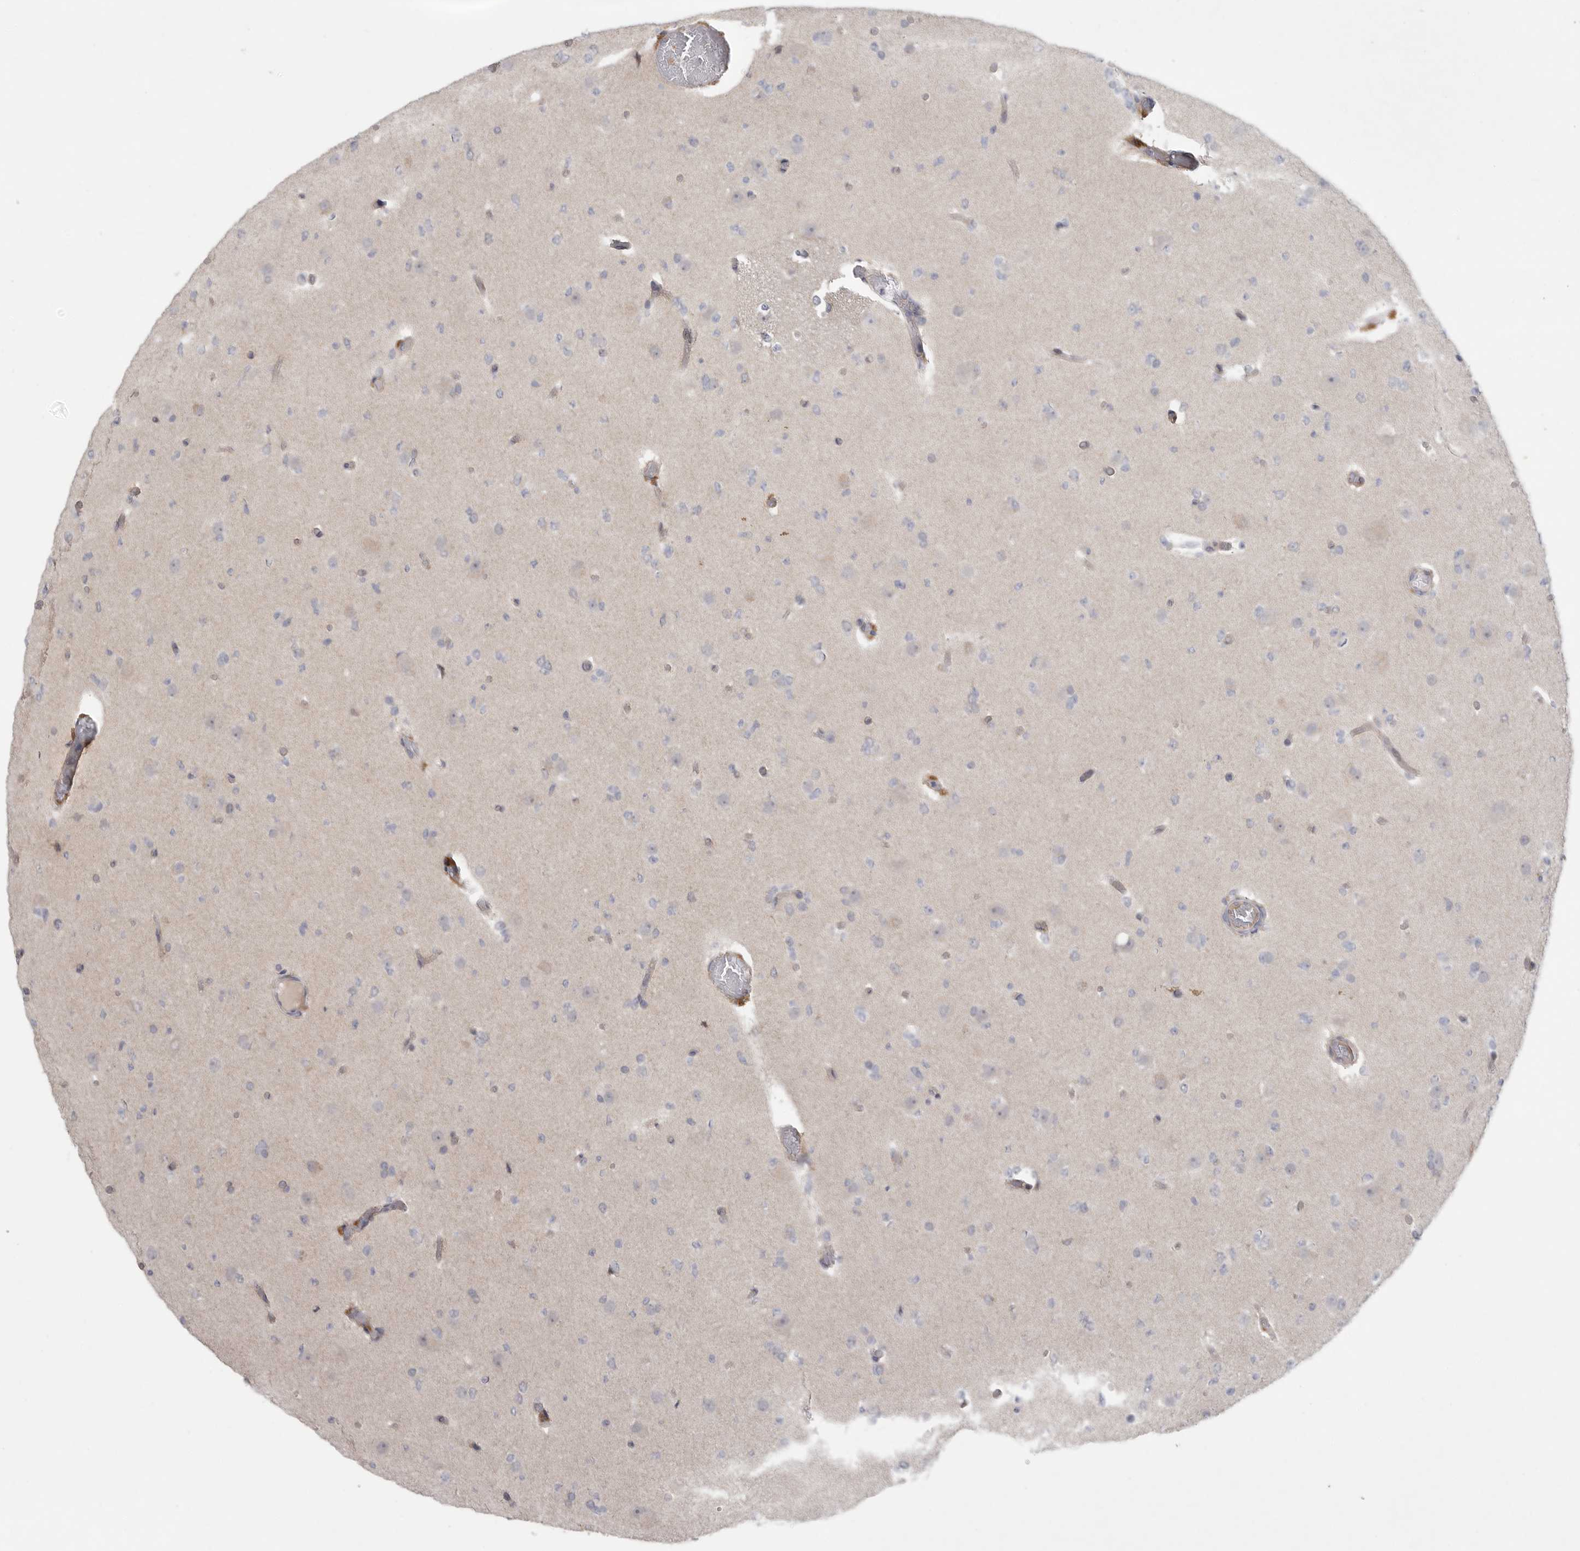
{"staining": {"intensity": "negative", "quantity": "none", "location": "none"}, "tissue": "glioma", "cell_type": "Tumor cells", "image_type": "cancer", "snomed": [{"axis": "morphology", "description": "Glioma, malignant, Low grade"}, {"axis": "topography", "description": "Brain"}], "caption": "Immunohistochemistry (IHC) image of neoplastic tissue: human malignant glioma (low-grade) stained with DAB (3,3'-diaminobenzidine) reveals no significant protein staining in tumor cells.", "gene": "FBXO43", "patient": {"sex": "female", "age": 22}}